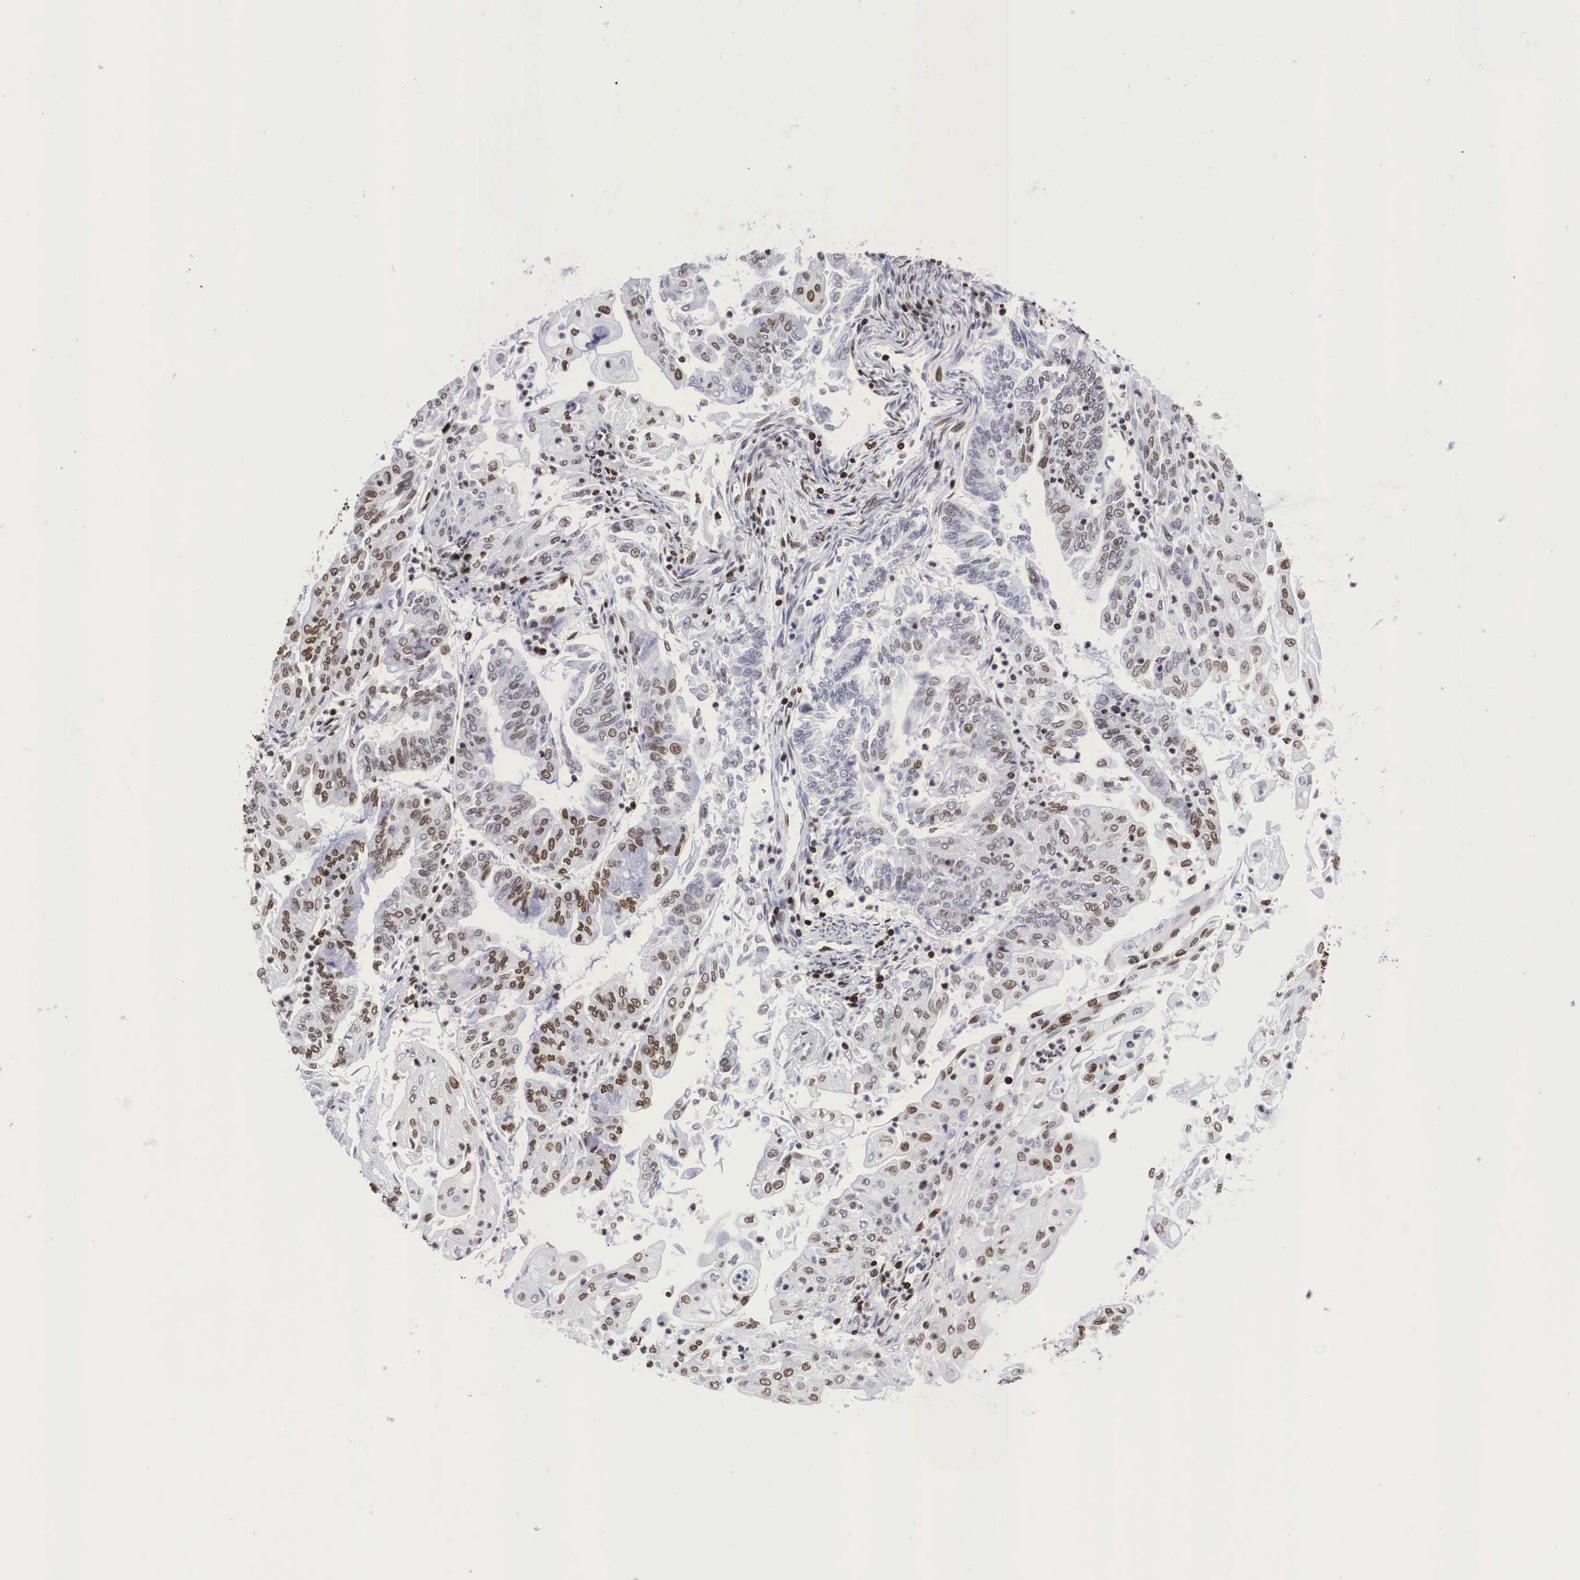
{"staining": {"intensity": "weak", "quantity": "25%-75%", "location": "nuclear"}, "tissue": "endometrial cancer", "cell_type": "Tumor cells", "image_type": "cancer", "snomed": [{"axis": "morphology", "description": "Adenocarcinoma, NOS"}, {"axis": "topography", "description": "Endometrium"}], "caption": "Human endometrial cancer stained for a protein (brown) reveals weak nuclear positive expression in approximately 25%-75% of tumor cells.", "gene": "MECP2", "patient": {"sex": "female", "age": 75}}